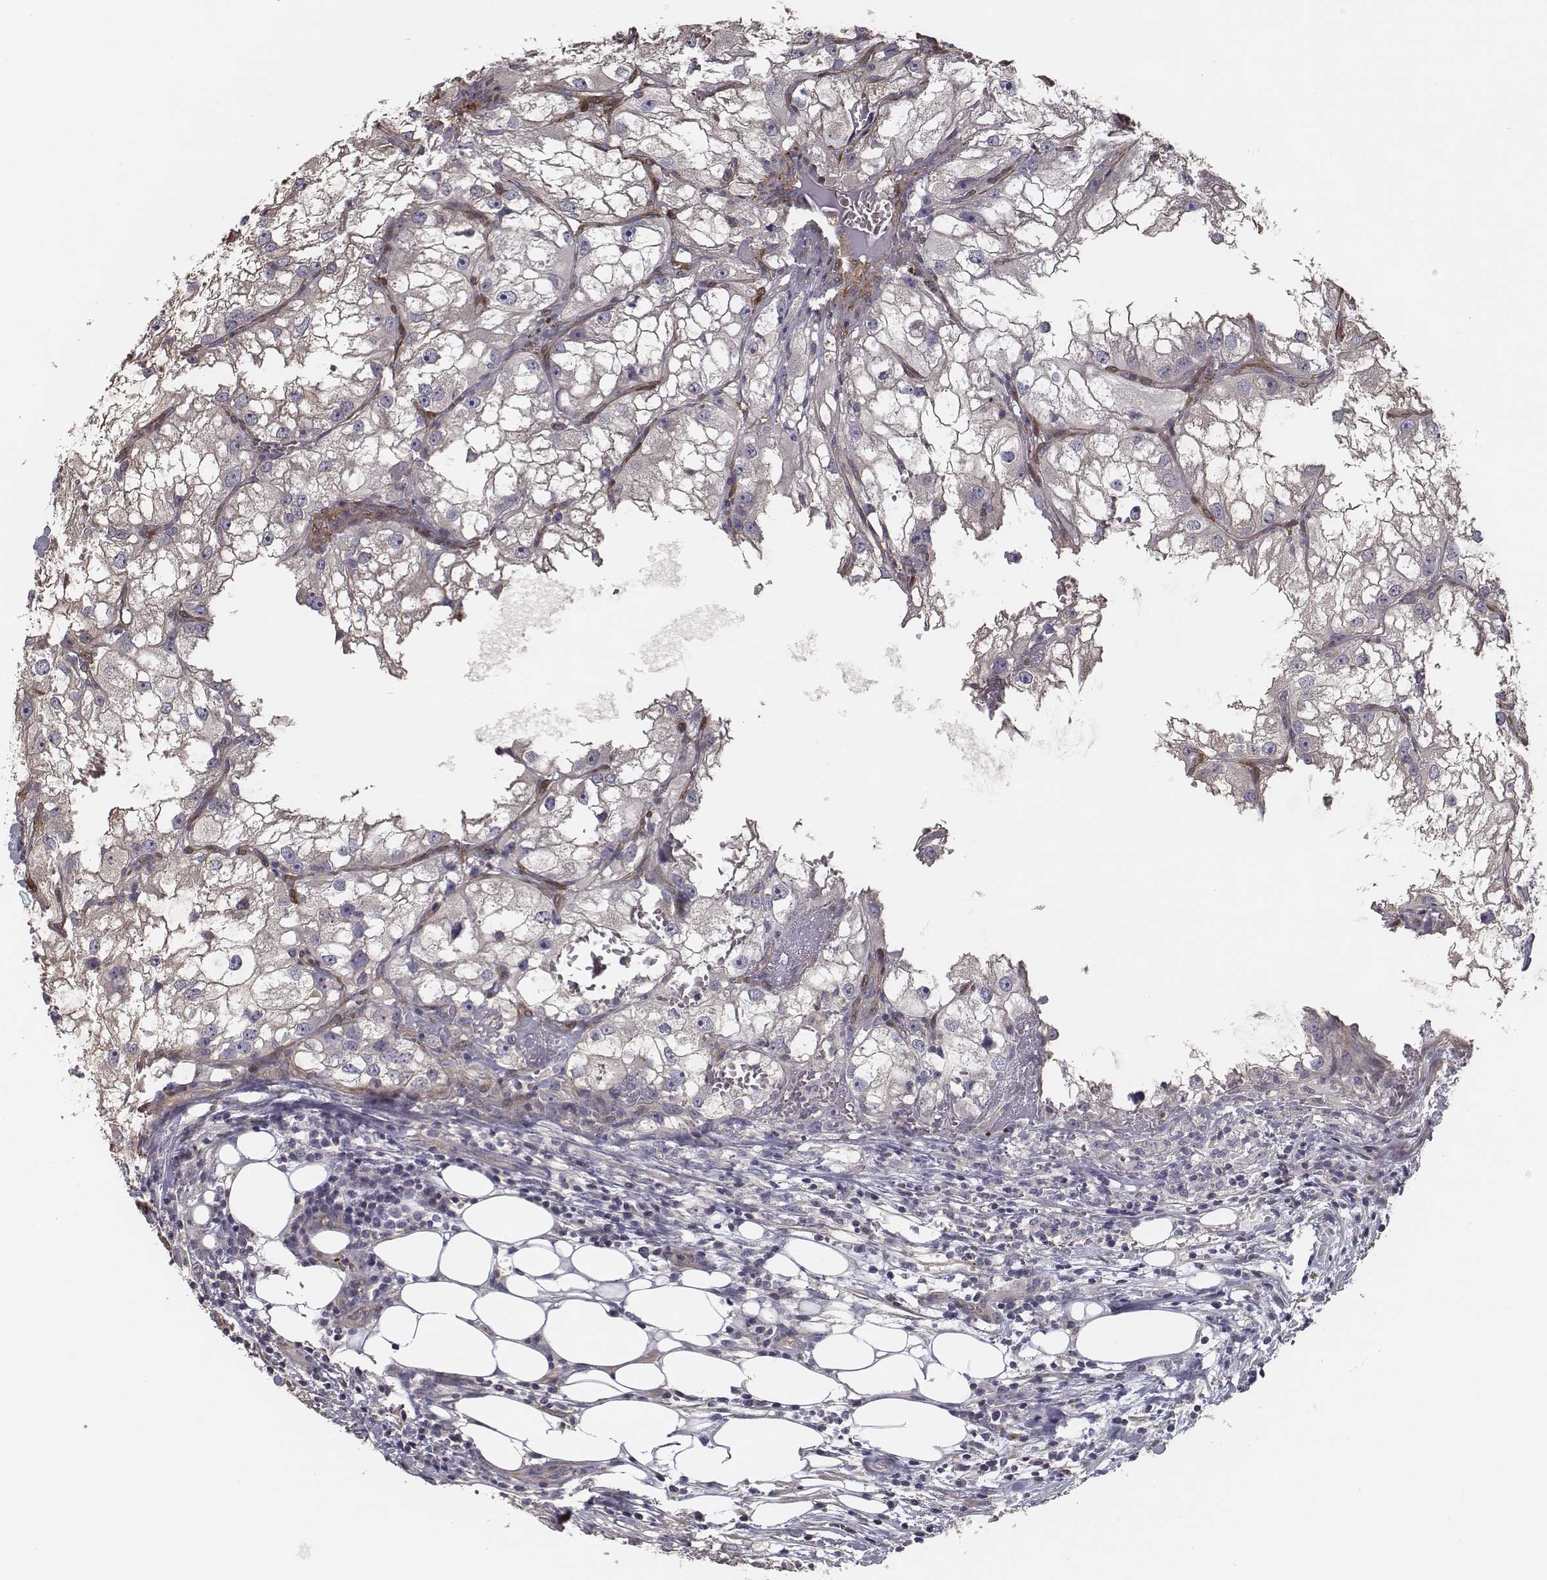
{"staining": {"intensity": "negative", "quantity": "none", "location": "none"}, "tissue": "renal cancer", "cell_type": "Tumor cells", "image_type": "cancer", "snomed": [{"axis": "morphology", "description": "Adenocarcinoma, NOS"}, {"axis": "topography", "description": "Kidney"}], "caption": "An IHC histopathology image of renal adenocarcinoma is shown. There is no staining in tumor cells of renal adenocarcinoma.", "gene": "ISYNA1", "patient": {"sex": "male", "age": 59}}